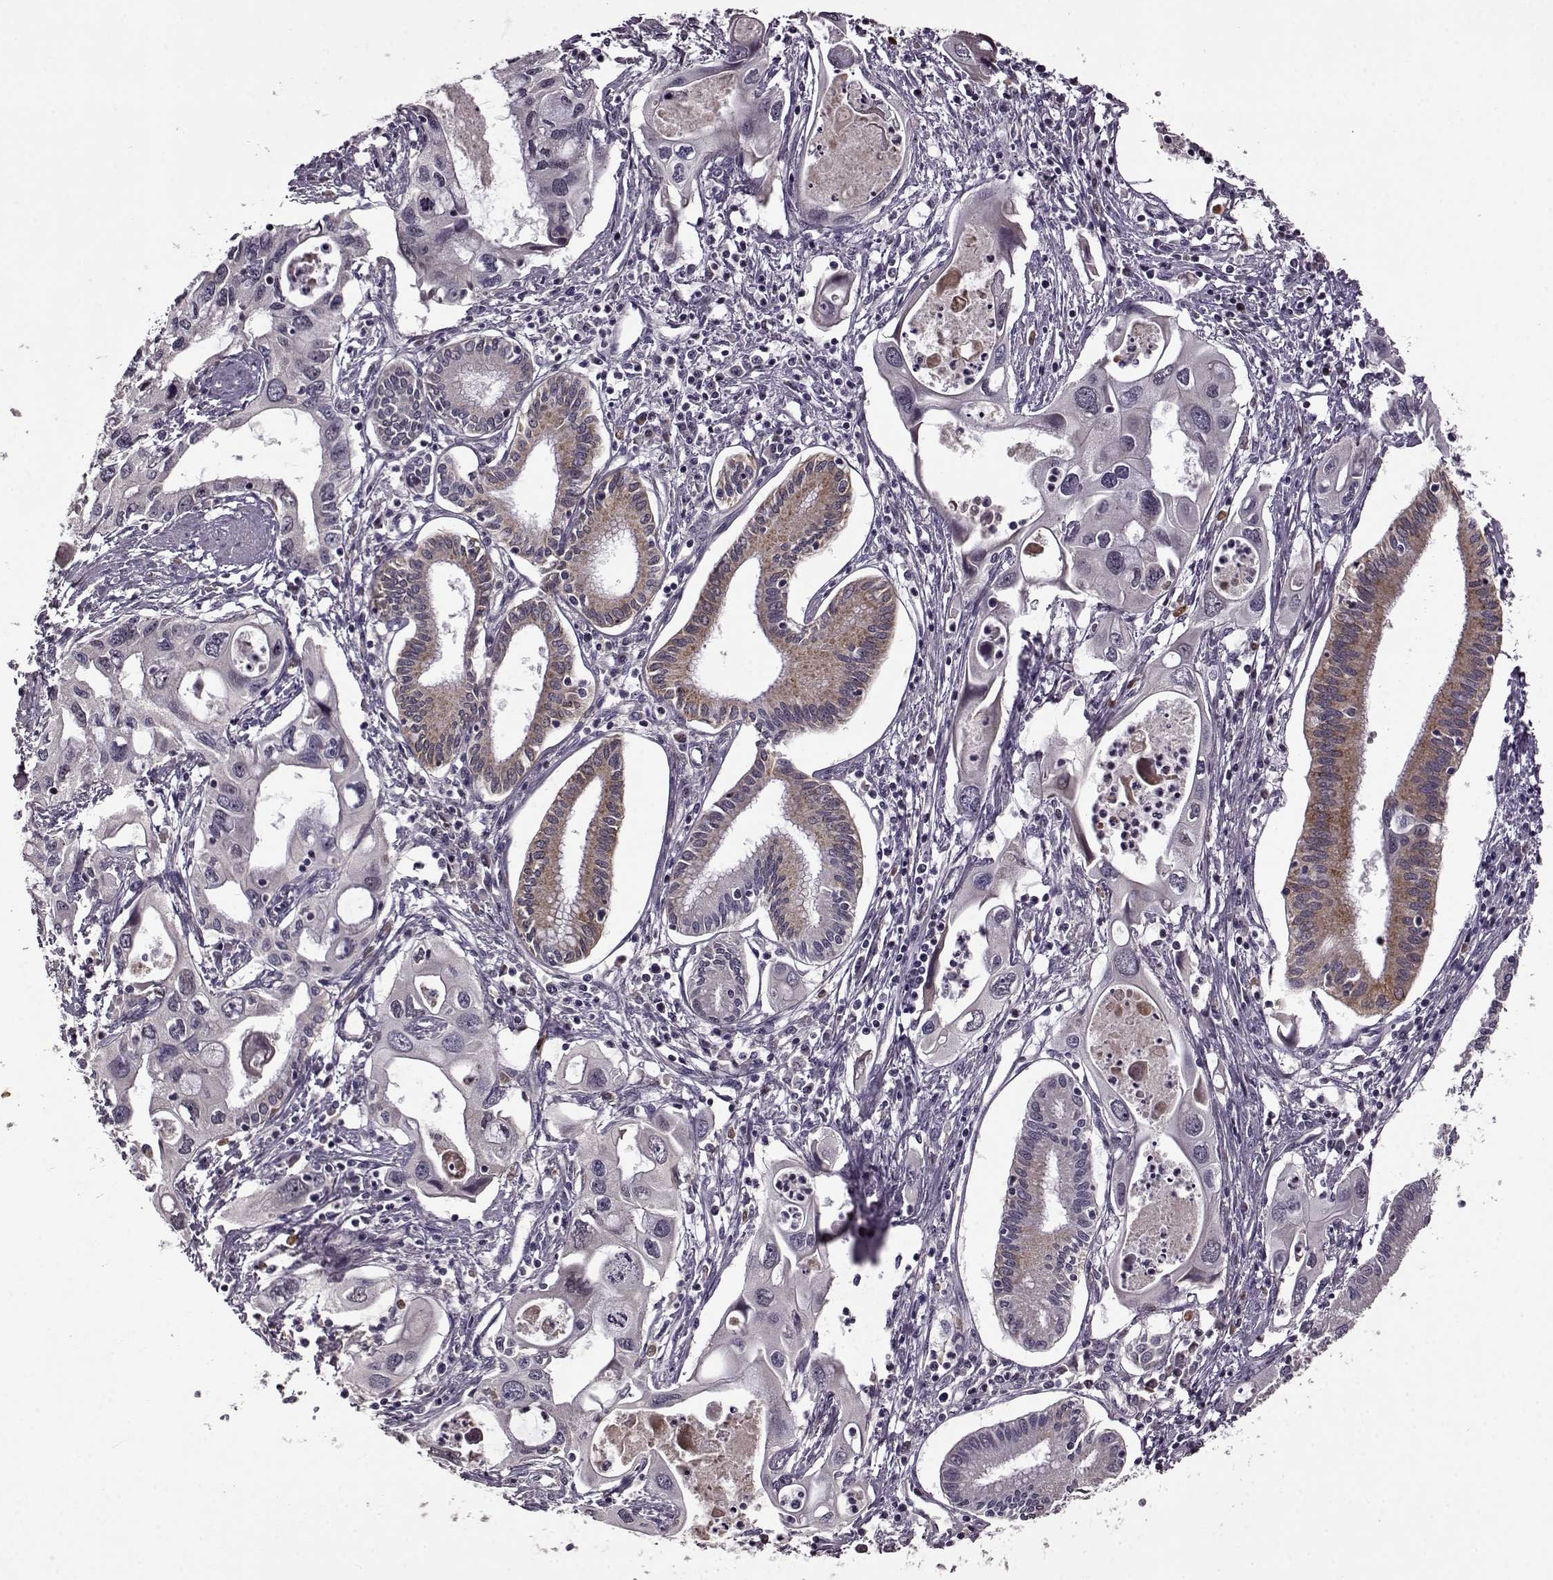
{"staining": {"intensity": "weak", "quantity": "25%-75%", "location": "cytoplasmic/membranous"}, "tissue": "pancreatic cancer", "cell_type": "Tumor cells", "image_type": "cancer", "snomed": [{"axis": "morphology", "description": "Adenocarcinoma, NOS"}, {"axis": "topography", "description": "Pancreas"}], "caption": "Approximately 25%-75% of tumor cells in adenocarcinoma (pancreatic) reveal weak cytoplasmic/membranous protein positivity as visualized by brown immunohistochemical staining.", "gene": "MAIP1", "patient": {"sex": "male", "age": 60}}